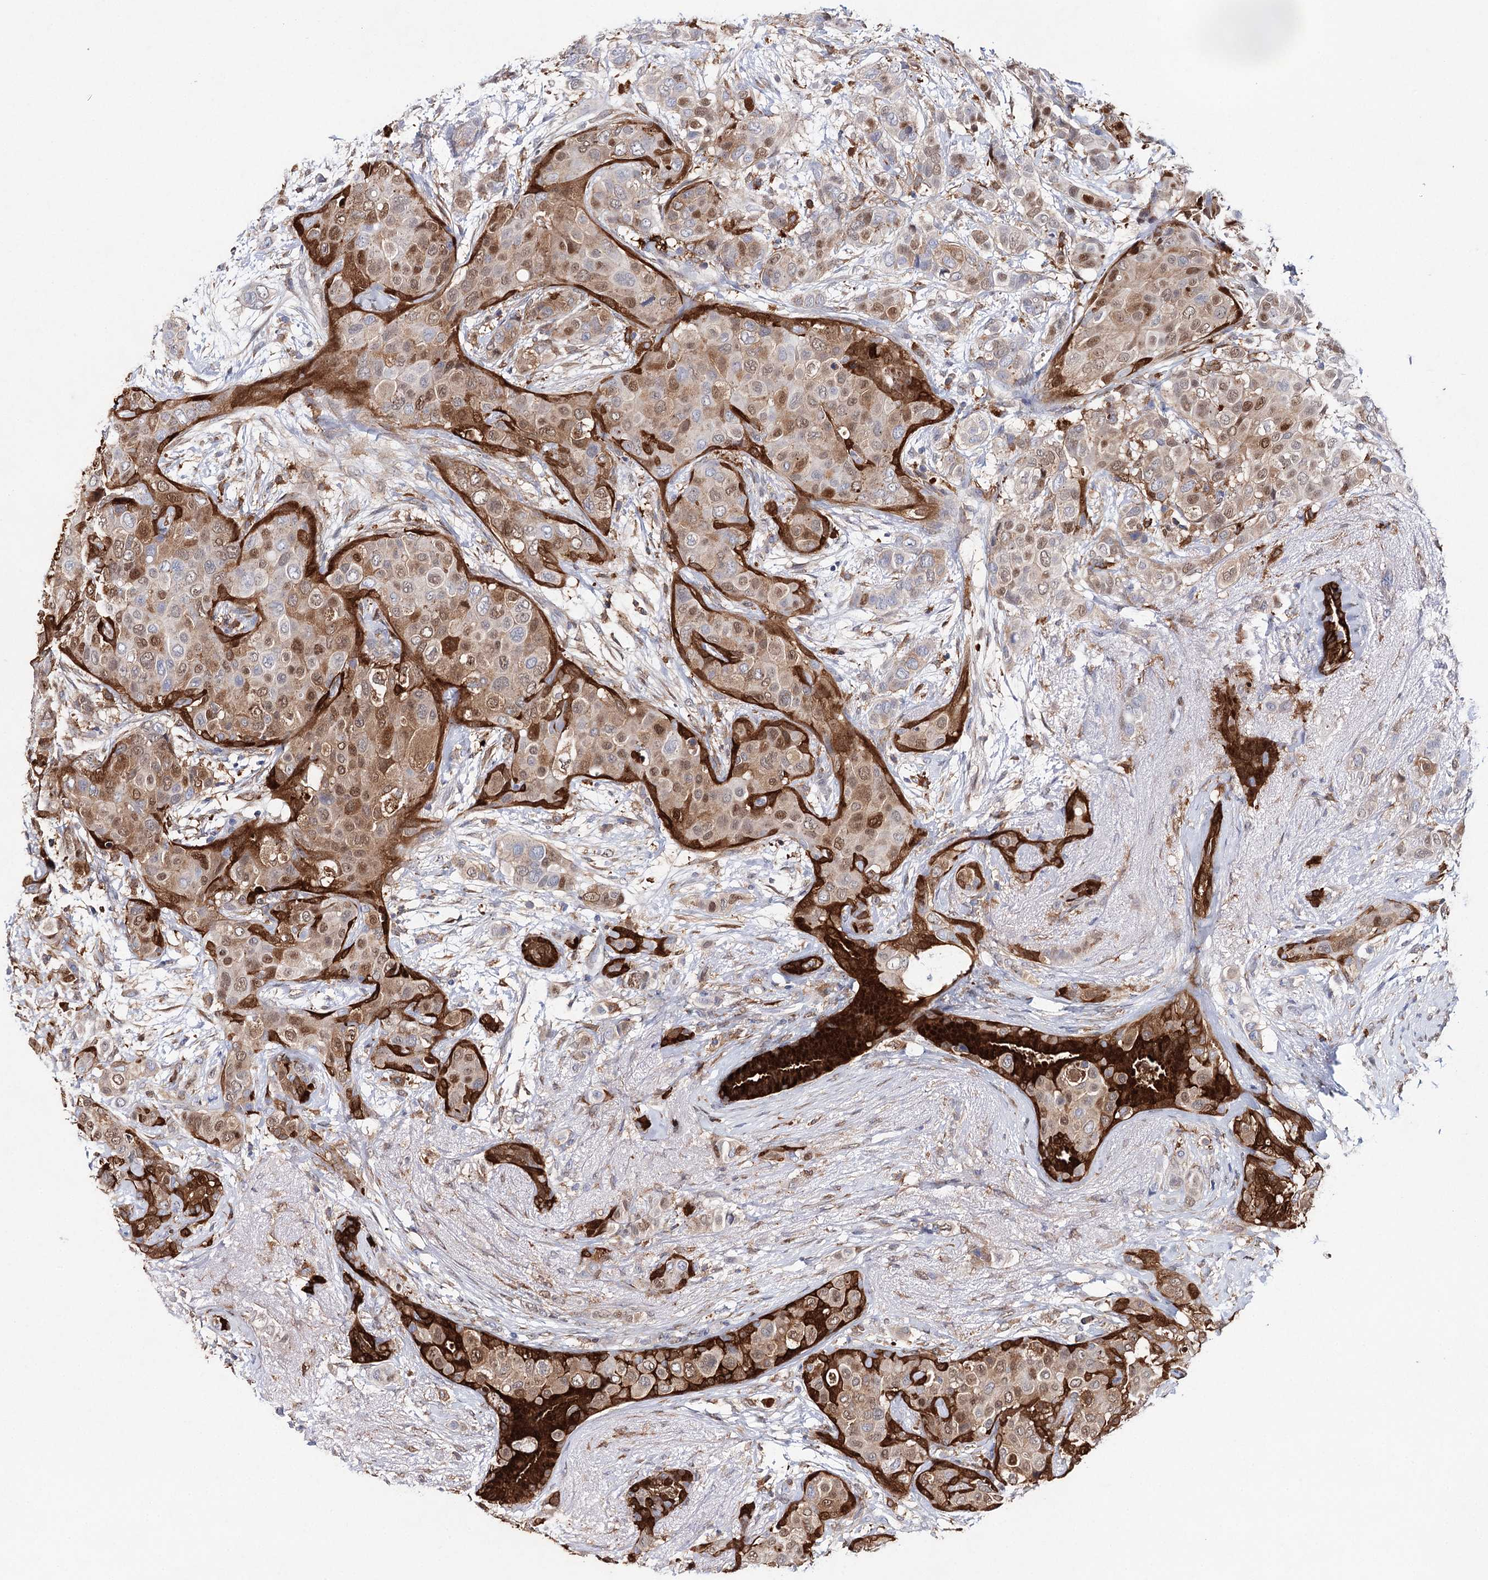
{"staining": {"intensity": "moderate", "quantity": "25%-75%", "location": "cytoplasmic/membranous,nuclear"}, "tissue": "breast cancer", "cell_type": "Tumor cells", "image_type": "cancer", "snomed": [{"axis": "morphology", "description": "Lobular carcinoma"}, {"axis": "topography", "description": "Breast"}], "caption": "Protein expression analysis of human breast cancer reveals moderate cytoplasmic/membranous and nuclear positivity in about 25%-75% of tumor cells. The protein of interest is stained brown, and the nuclei are stained in blue (DAB (3,3'-diaminobenzidine) IHC with brightfield microscopy, high magnification).", "gene": "CFAP46", "patient": {"sex": "female", "age": 51}}